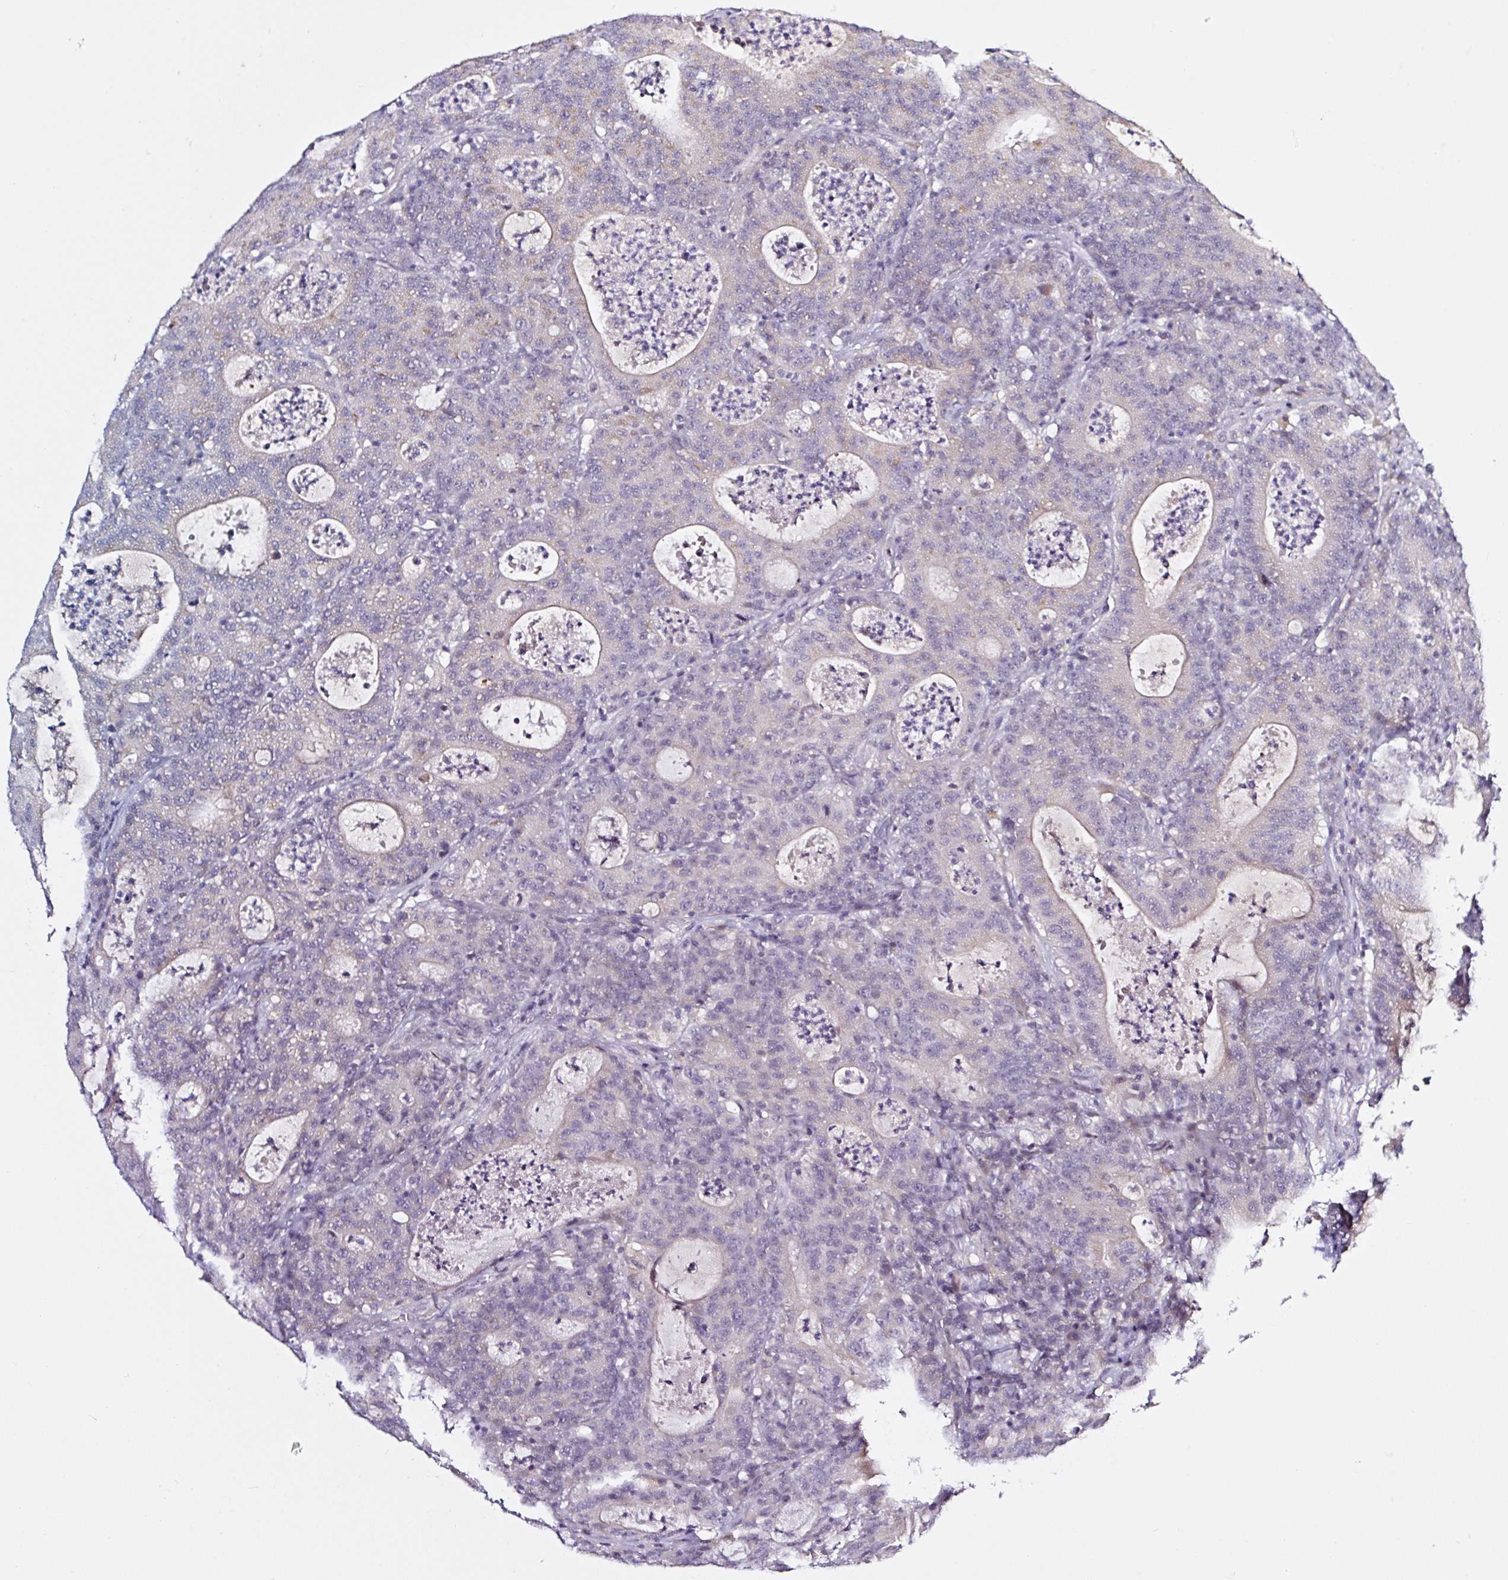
{"staining": {"intensity": "negative", "quantity": "none", "location": "none"}, "tissue": "colorectal cancer", "cell_type": "Tumor cells", "image_type": "cancer", "snomed": [{"axis": "morphology", "description": "Adenocarcinoma, NOS"}, {"axis": "topography", "description": "Colon"}], "caption": "This is an immunohistochemistry (IHC) image of colorectal cancer. There is no staining in tumor cells.", "gene": "PRKAA2", "patient": {"sex": "male", "age": 83}}